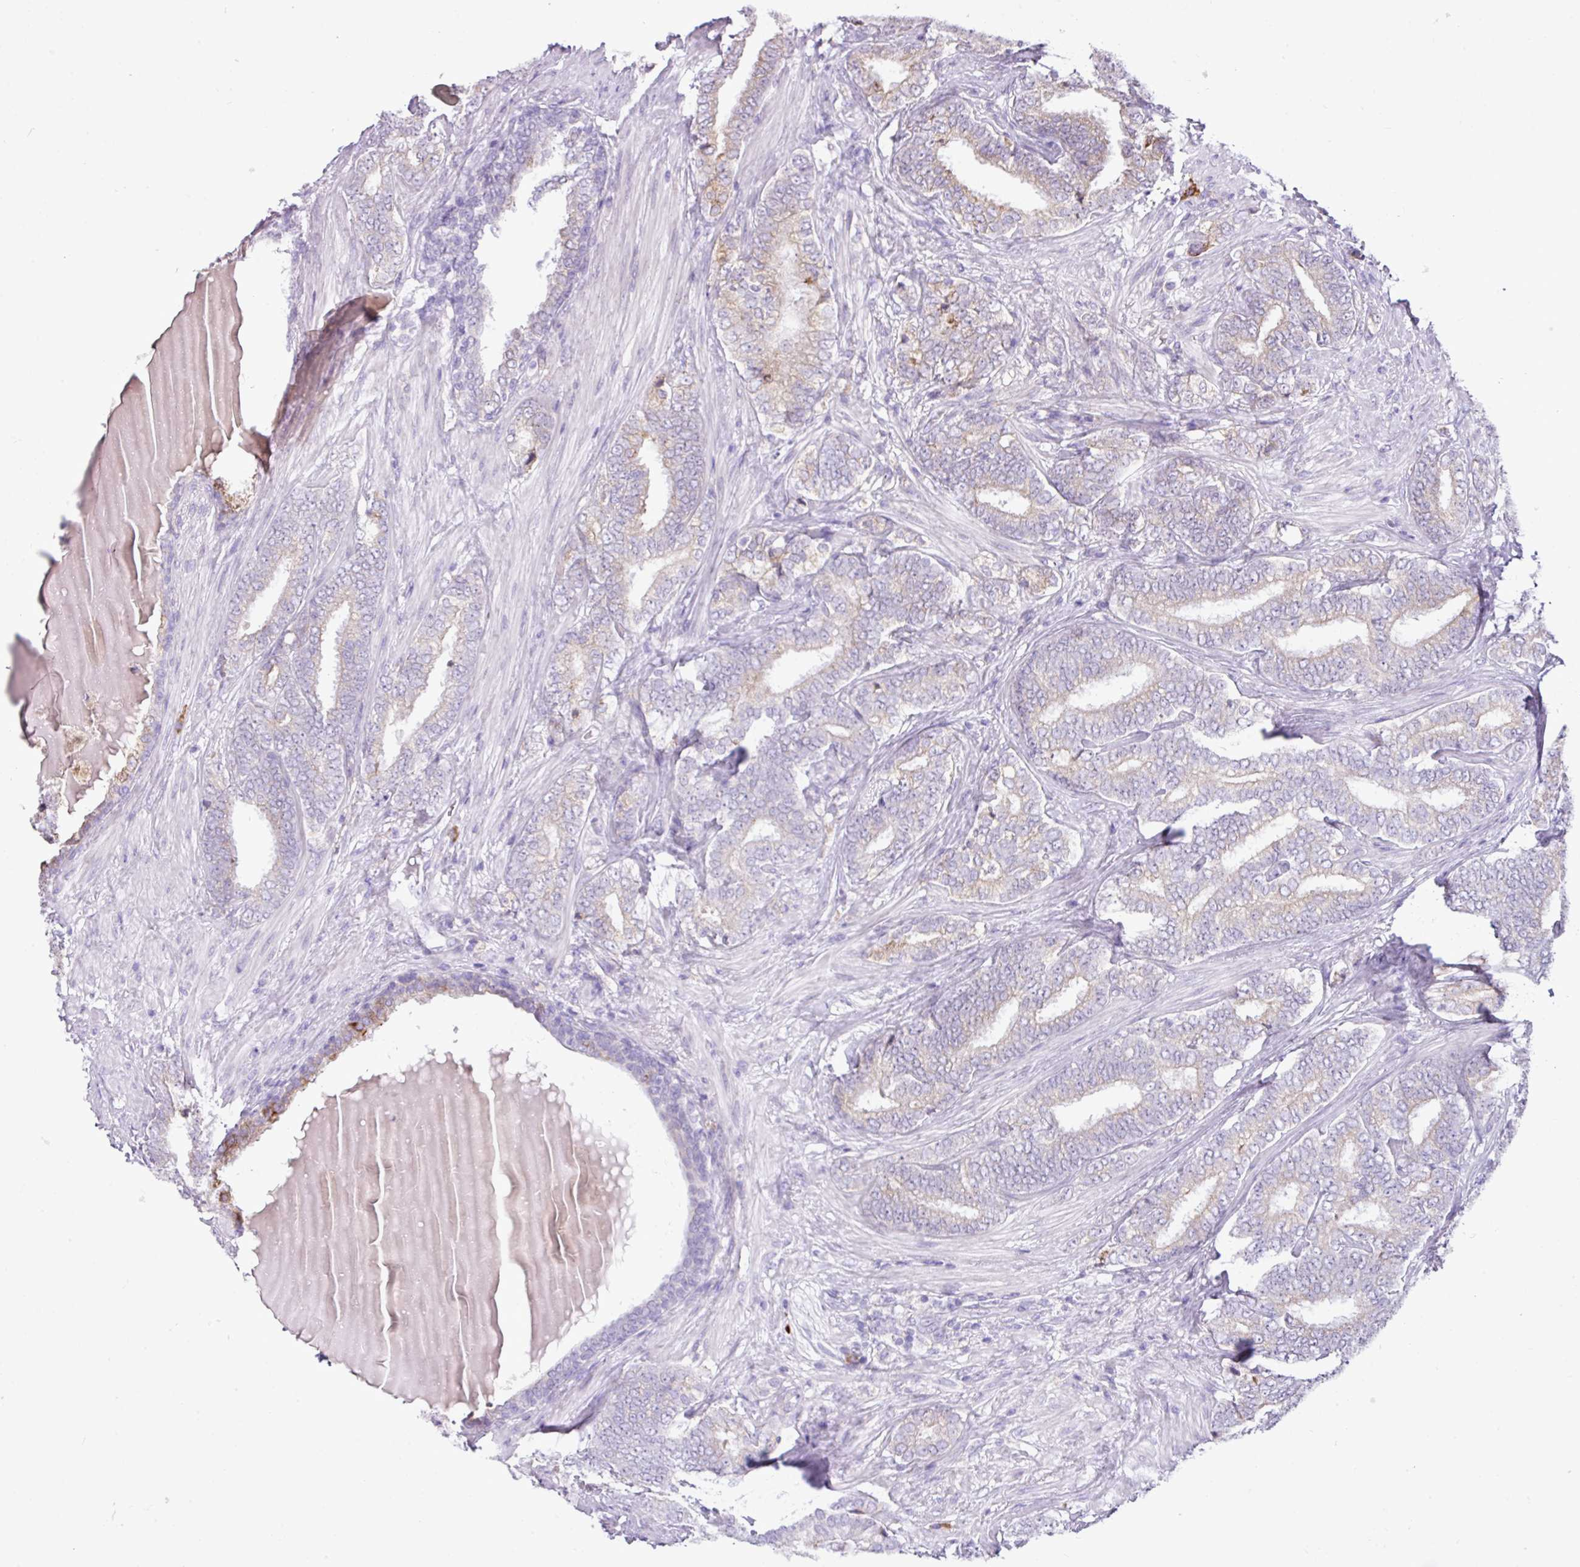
{"staining": {"intensity": "weak", "quantity": "<25%", "location": "cytoplasmic/membranous"}, "tissue": "prostate cancer", "cell_type": "Tumor cells", "image_type": "cancer", "snomed": [{"axis": "morphology", "description": "Adenocarcinoma, High grade"}, {"axis": "topography", "description": "Prostate"}], "caption": "DAB (3,3'-diaminobenzidine) immunohistochemical staining of prostate high-grade adenocarcinoma exhibits no significant expression in tumor cells.", "gene": "RGS21", "patient": {"sex": "male", "age": 72}}